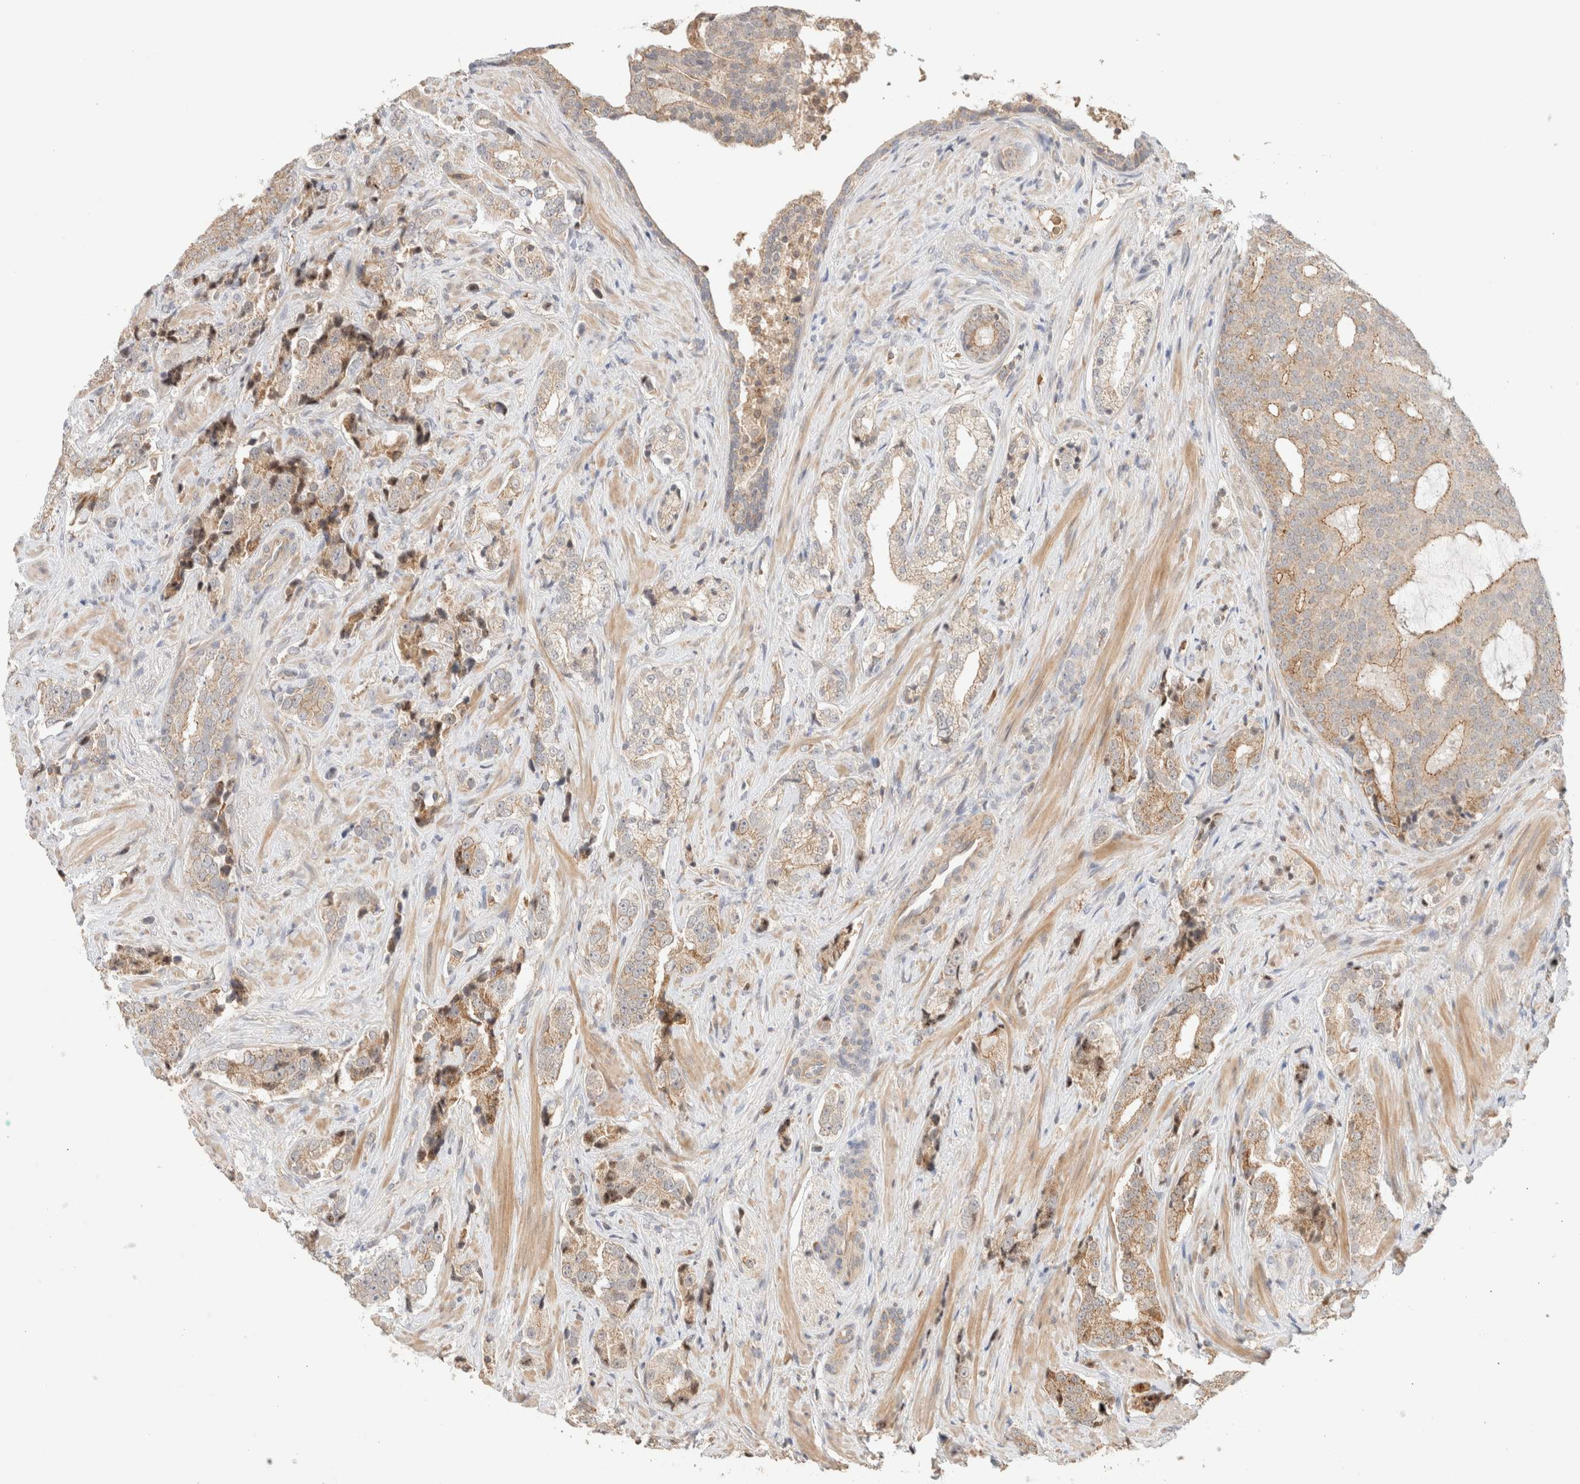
{"staining": {"intensity": "weak", "quantity": ">75%", "location": "cytoplasmic/membranous"}, "tissue": "prostate cancer", "cell_type": "Tumor cells", "image_type": "cancer", "snomed": [{"axis": "morphology", "description": "Adenocarcinoma, High grade"}, {"axis": "topography", "description": "Prostate"}], "caption": "IHC (DAB) staining of prostate high-grade adenocarcinoma reveals weak cytoplasmic/membranous protein expression in about >75% of tumor cells.", "gene": "MRM3", "patient": {"sex": "male", "age": 71}}